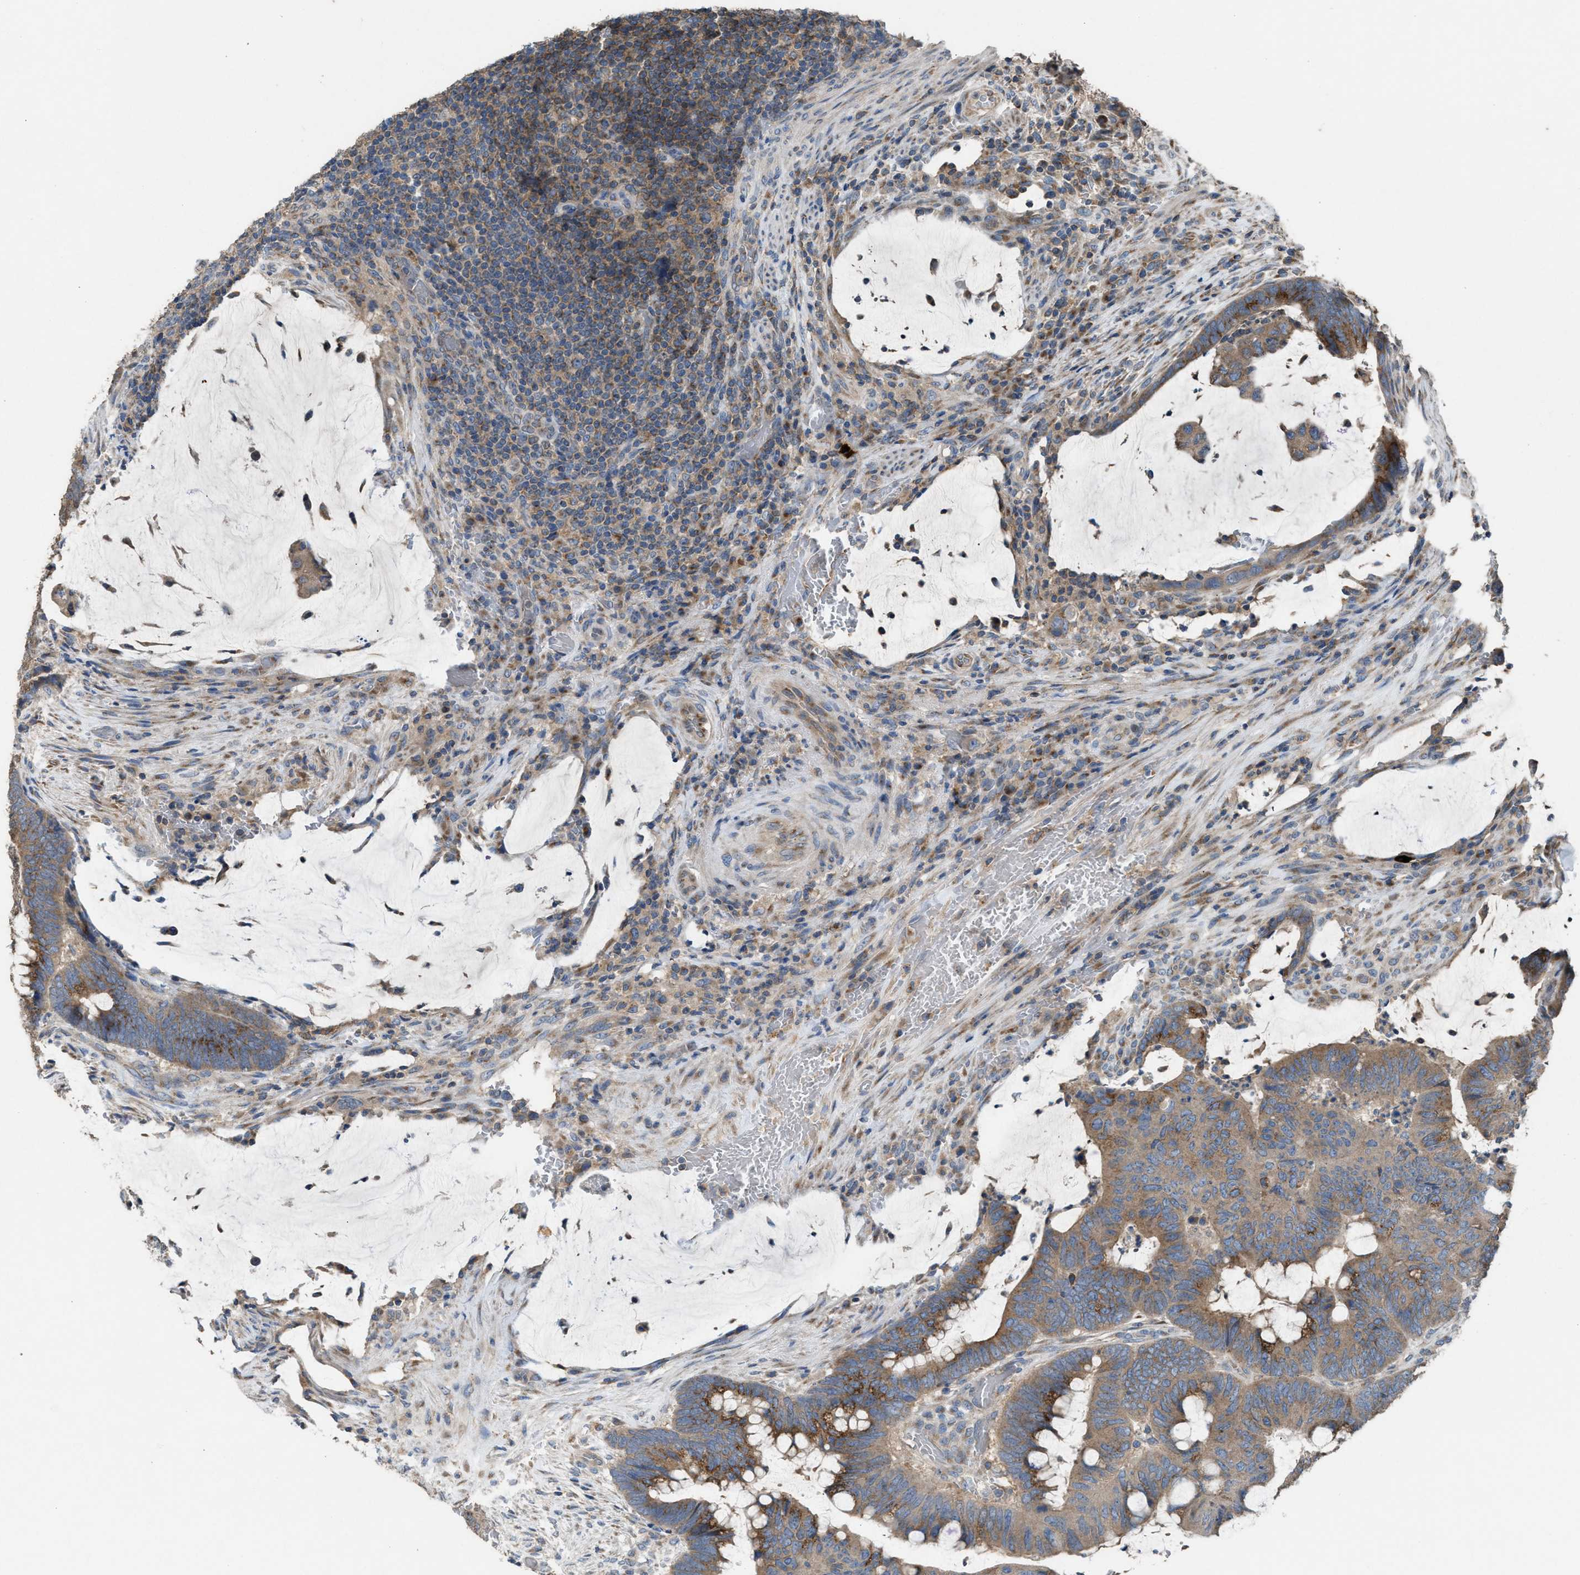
{"staining": {"intensity": "moderate", "quantity": ">75%", "location": "cytoplasmic/membranous"}, "tissue": "colorectal cancer", "cell_type": "Tumor cells", "image_type": "cancer", "snomed": [{"axis": "morphology", "description": "Normal tissue, NOS"}, {"axis": "morphology", "description": "Adenocarcinoma, NOS"}, {"axis": "topography", "description": "Rectum"}, {"axis": "topography", "description": "Peripheral nerve tissue"}], "caption": "Immunohistochemistry (IHC) image of neoplastic tissue: adenocarcinoma (colorectal) stained using immunohistochemistry reveals medium levels of moderate protein expression localized specifically in the cytoplasmic/membranous of tumor cells, appearing as a cytoplasmic/membranous brown color.", "gene": "TPK1", "patient": {"sex": "male", "age": 92}}